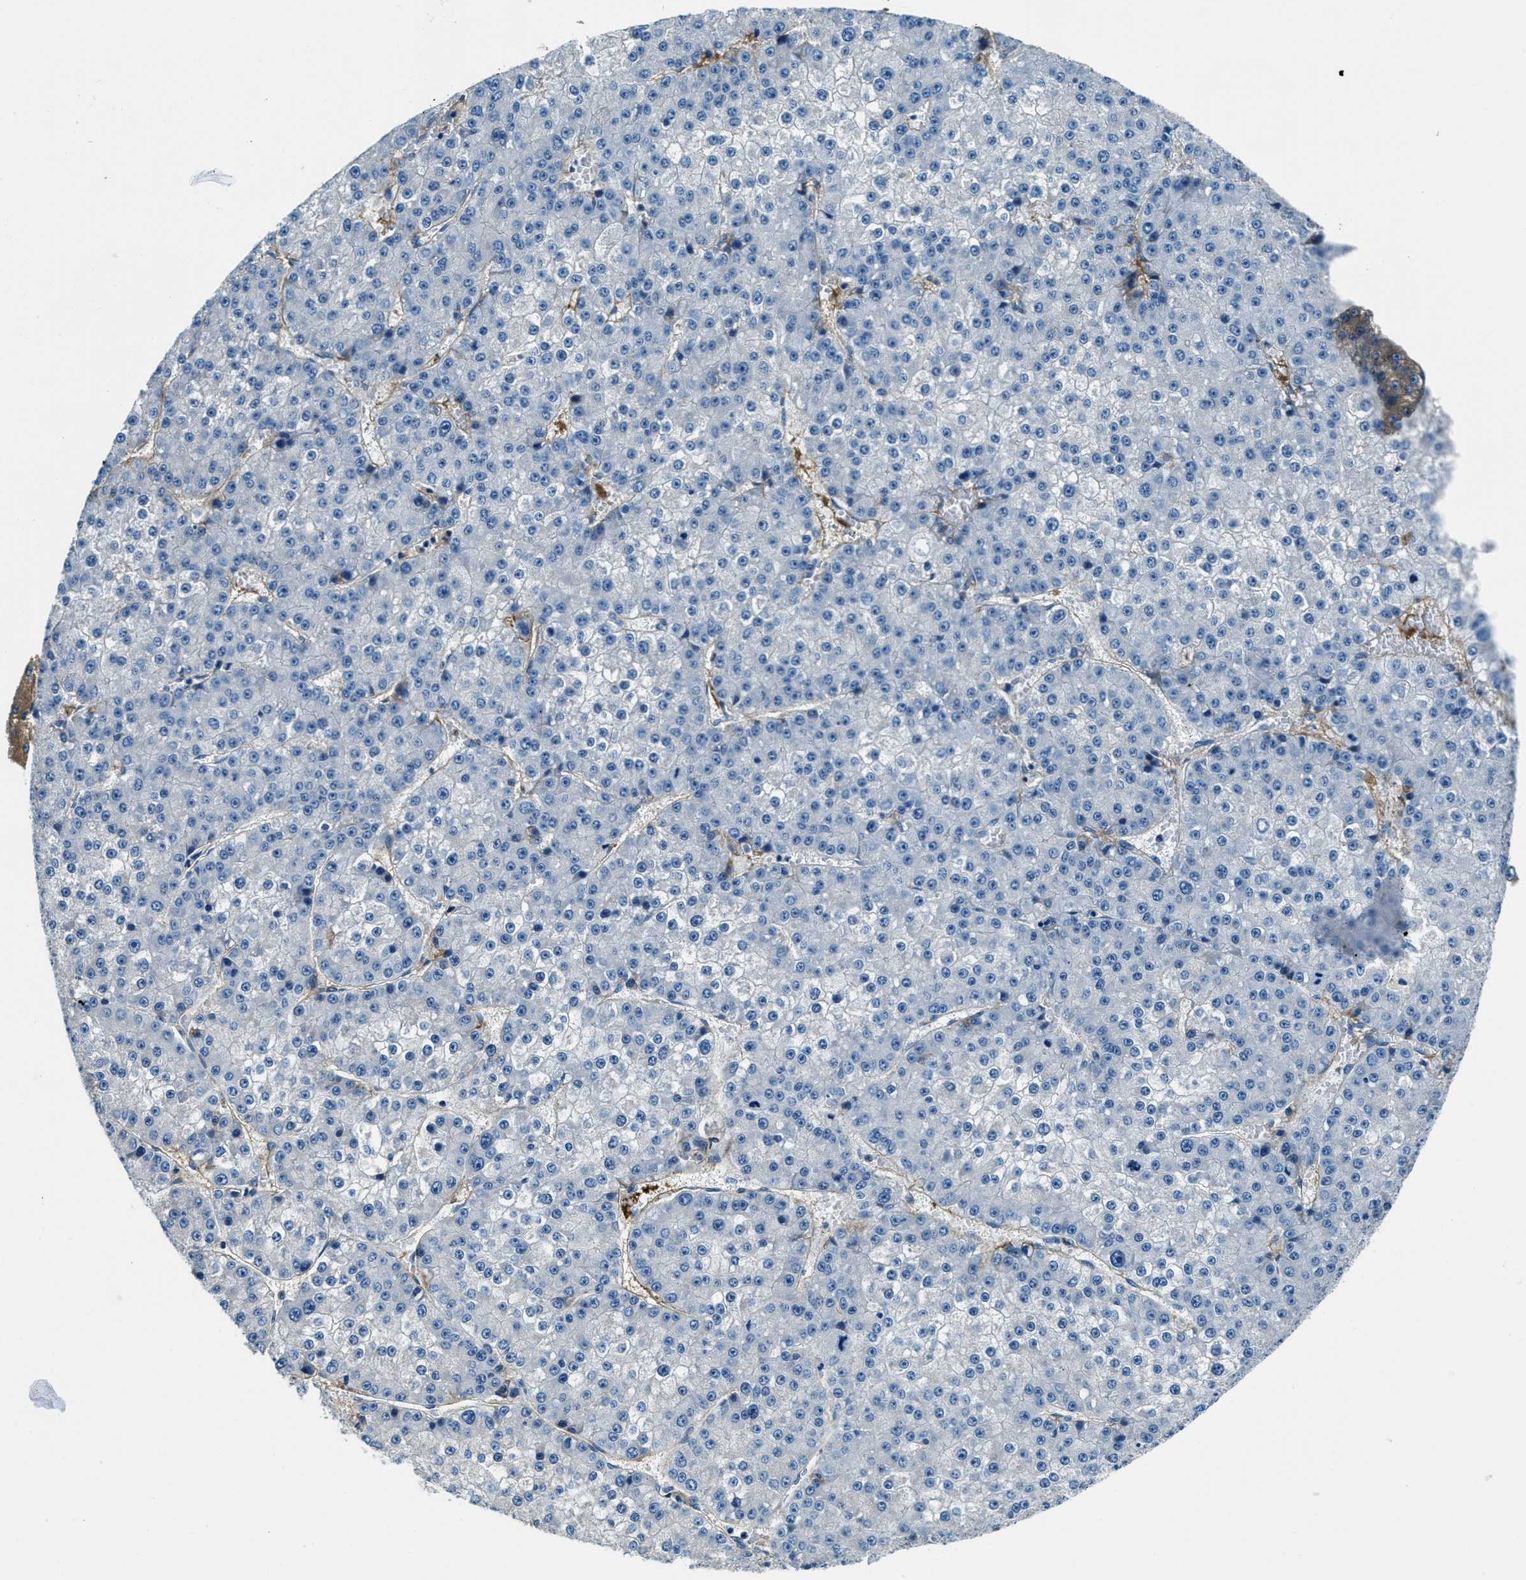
{"staining": {"intensity": "negative", "quantity": "none", "location": "none"}, "tissue": "liver cancer", "cell_type": "Tumor cells", "image_type": "cancer", "snomed": [{"axis": "morphology", "description": "Carcinoma, Hepatocellular, NOS"}, {"axis": "topography", "description": "Liver"}], "caption": "Hepatocellular carcinoma (liver) was stained to show a protein in brown. There is no significant staining in tumor cells.", "gene": "TMEM186", "patient": {"sex": "female", "age": 73}}